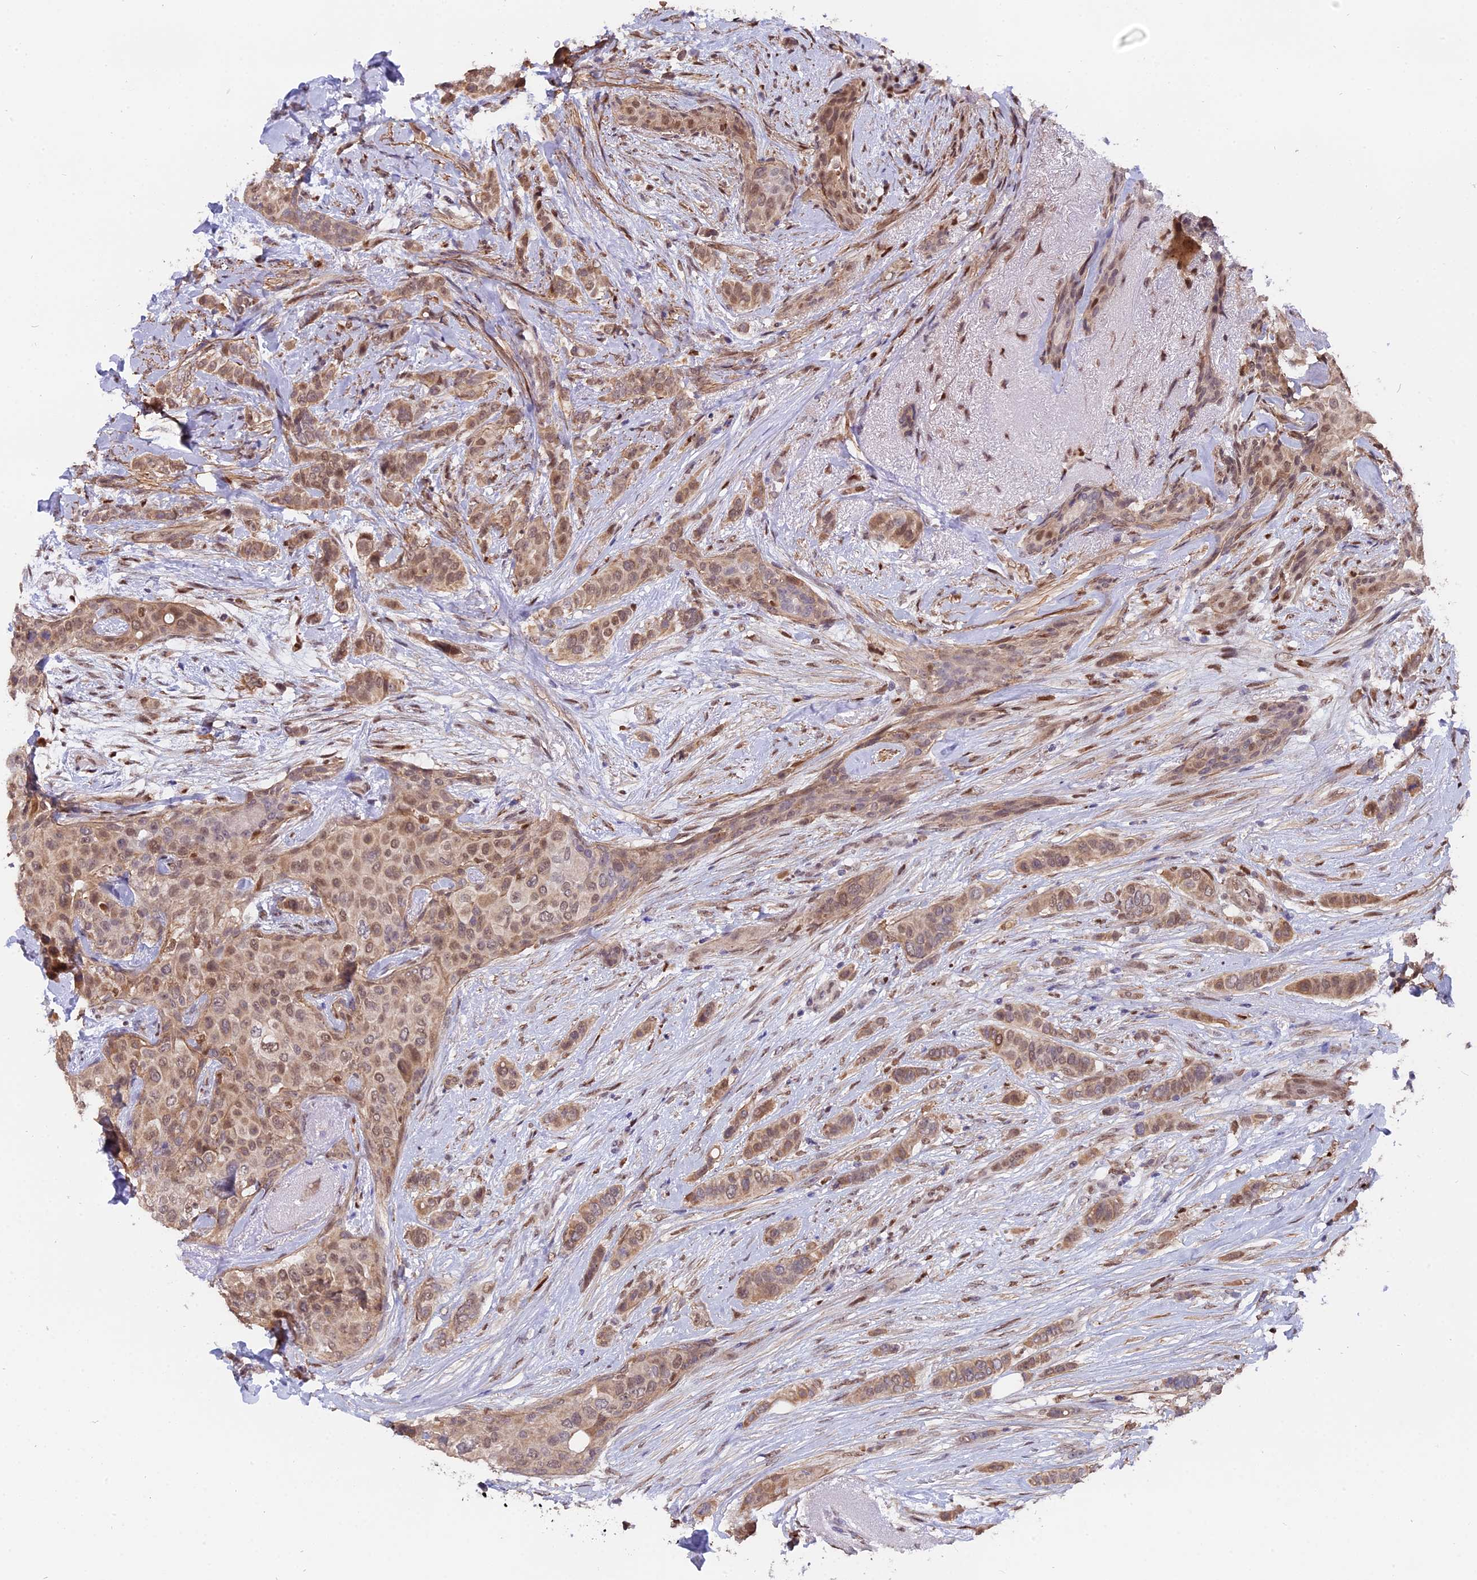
{"staining": {"intensity": "moderate", "quantity": ">75%", "location": "cytoplasmic/membranous,nuclear"}, "tissue": "breast cancer", "cell_type": "Tumor cells", "image_type": "cancer", "snomed": [{"axis": "morphology", "description": "Lobular carcinoma"}, {"axis": "topography", "description": "Breast"}], "caption": "Breast lobular carcinoma tissue exhibits moderate cytoplasmic/membranous and nuclear expression in approximately >75% of tumor cells (DAB (3,3'-diaminobenzidine) = brown stain, brightfield microscopy at high magnification).", "gene": "FAM118B", "patient": {"sex": "female", "age": 51}}